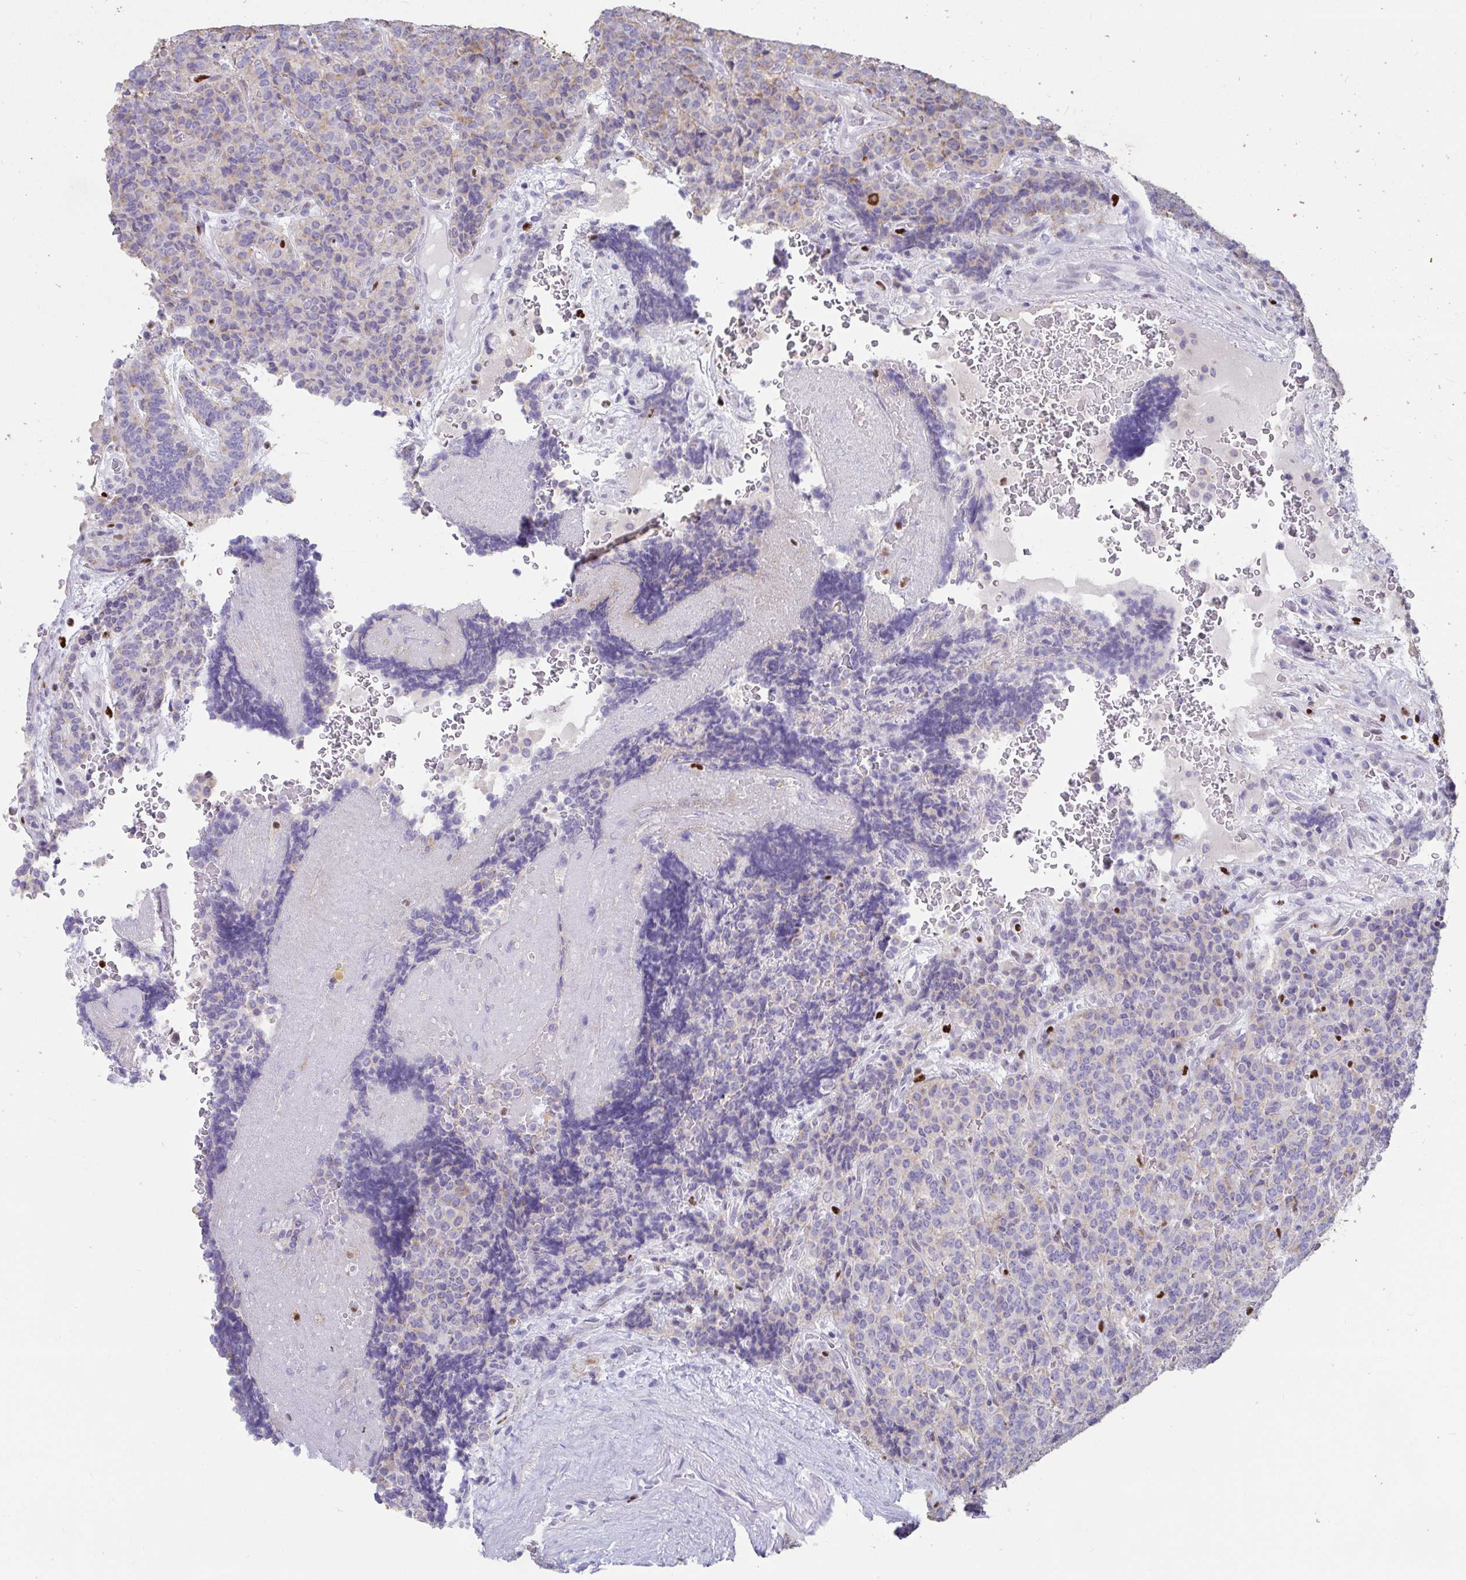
{"staining": {"intensity": "weak", "quantity": "<25%", "location": "cytoplasmic/membranous"}, "tissue": "carcinoid", "cell_type": "Tumor cells", "image_type": "cancer", "snomed": [{"axis": "morphology", "description": "Carcinoid, malignant, NOS"}, {"axis": "topography", "description": "Pancreas"}], "caption": "Immunohistochemistry (IHC) of human carcinoid (malignant) displays no expression in tumor cells. (DAB immunohistochemistry (IHC) with hematoxylin counter stain).", "gene": "ZNF586", "patient": {"sex": "male", "age": 36}}